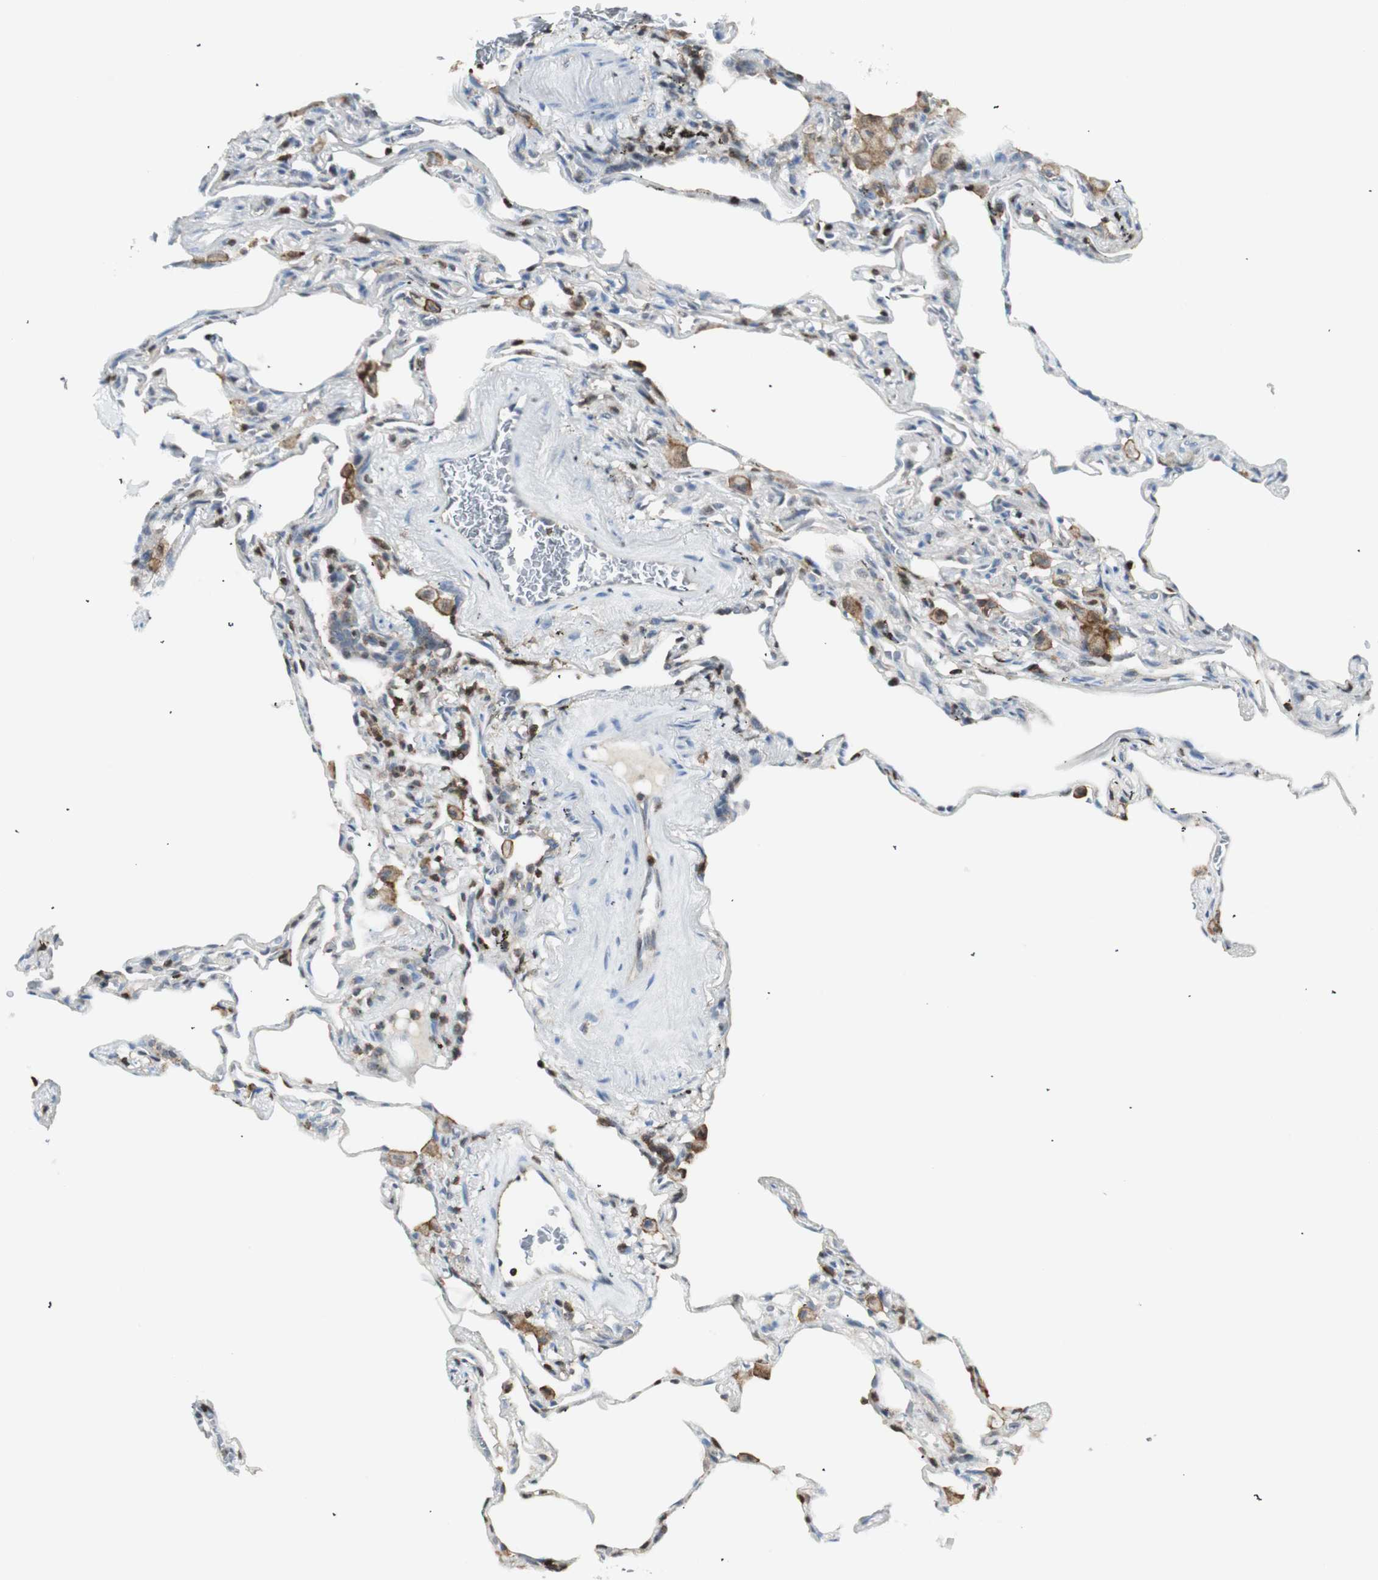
{"staining": {"intensity": "negative", "quantity": "none", "location": "none"}, "tissue": "lung", "cell_type": "Alveolar cells", "image_type": "normal", "snomed": [{"axis": "morphology", "description": "Normal tissue, NOS"}, {"axis": "morphology", "description": "Inflammation, NOS"}, {"axis": "topography", "description": "Lung"}], "caption": "High power microscopy image of an immunohistochemistry (IHC) micrograph of benign lung, revealing no significant expression in alveolar cells. (DAB (3,3'-diaminobenzidine) immunohistochemistry, high magnification).", "gene": "PPP1CA", "patient": {"sex": "male", "age": 69}}